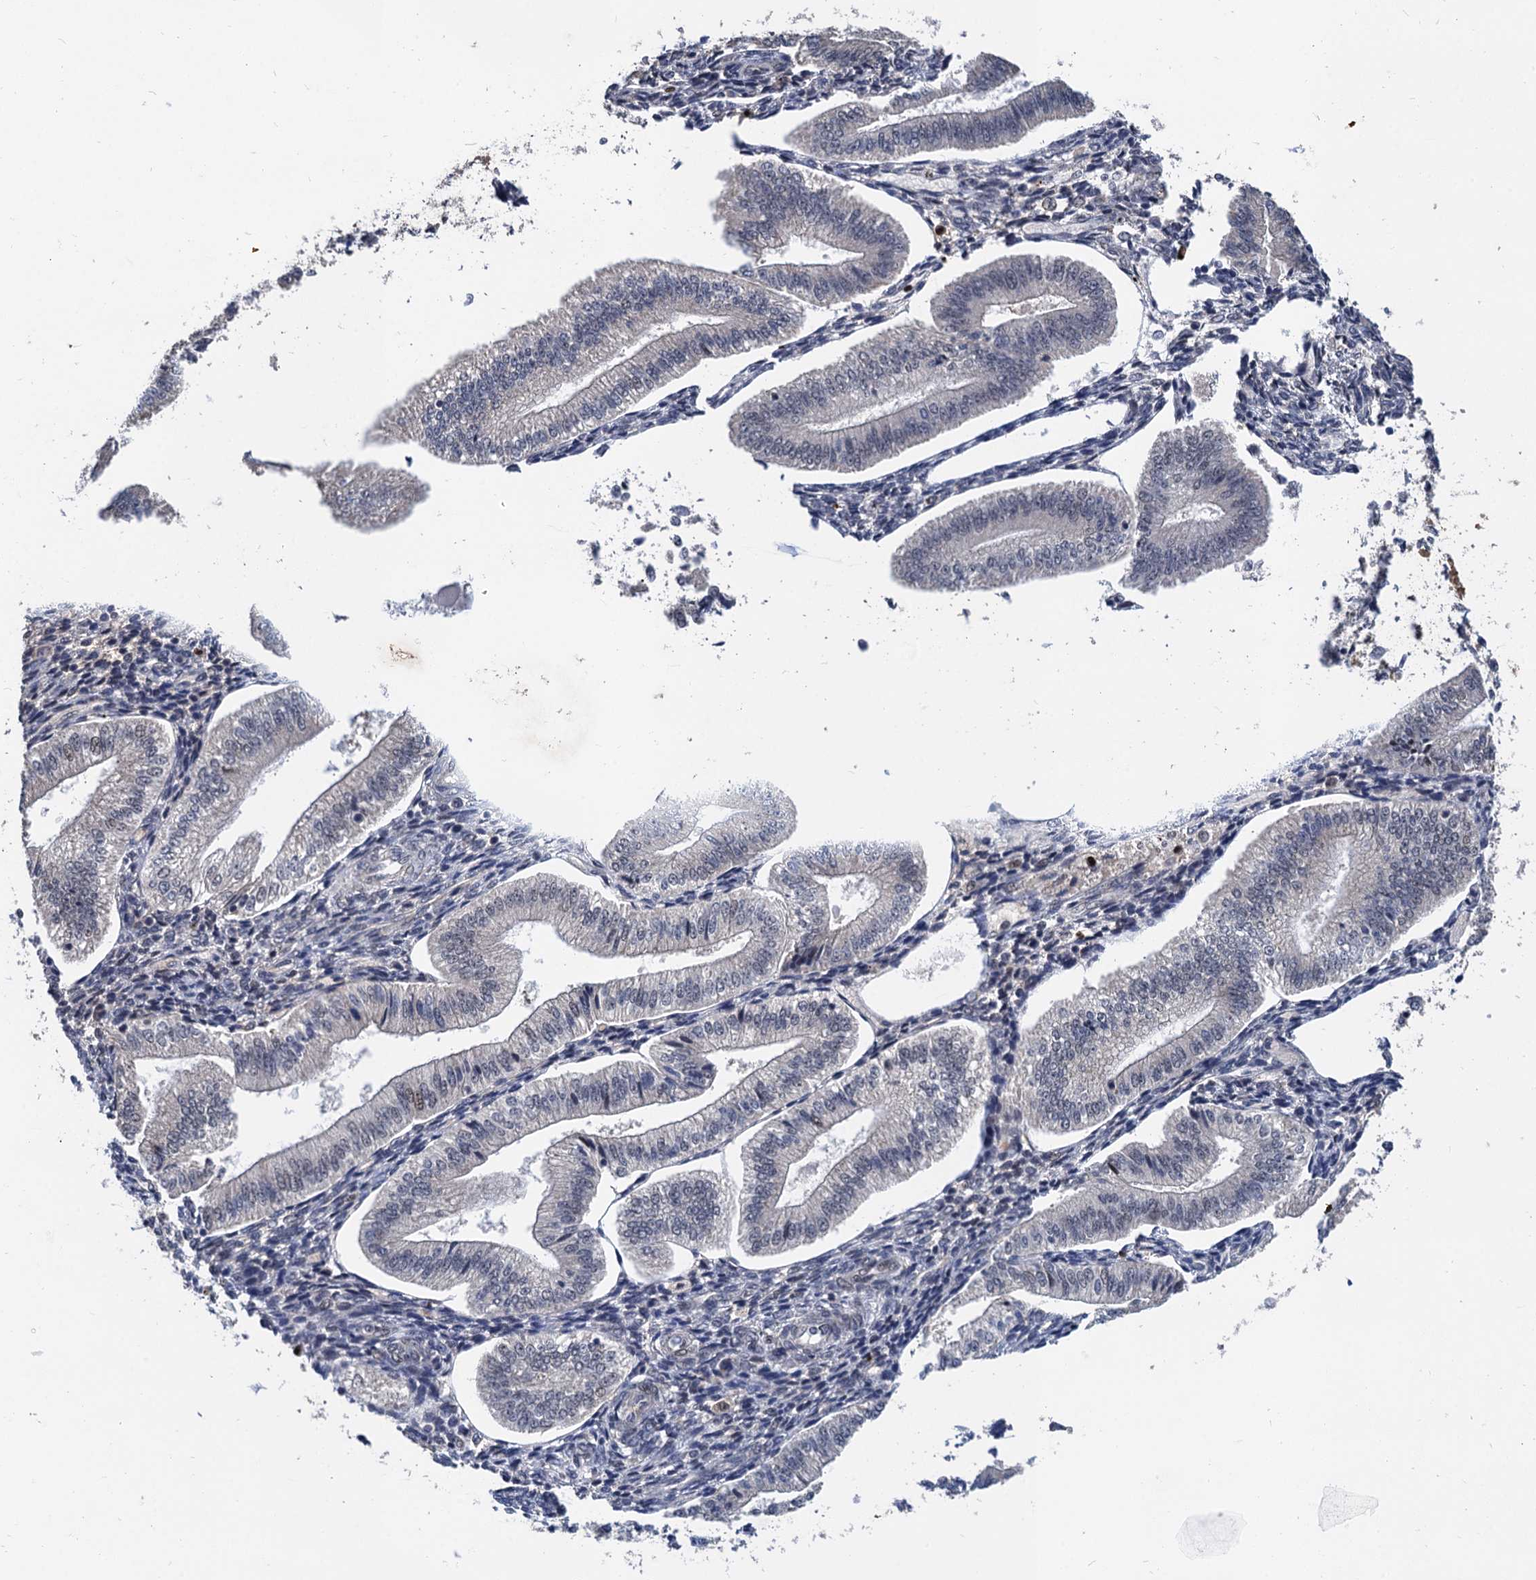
{"staining": {"intensity": "moderate", "quantity": "<25%", "location": "nuclear"}, "tissue": "endometrium", "cell_type": "Cells in endometrial stroma", "image_type": "normal", "snomed": [{"axis": "morphology", "description": "Normal tissue, NOS"}, {"axis": "topography", "description": "Endometrium"}], "caption": "Cells in endometrial stroma reveal moderate nuclear positivity in about <25% of cells in normal endometrium.", "gene": "TSEN34", "patient": {"sex": "female", "age": 34}}